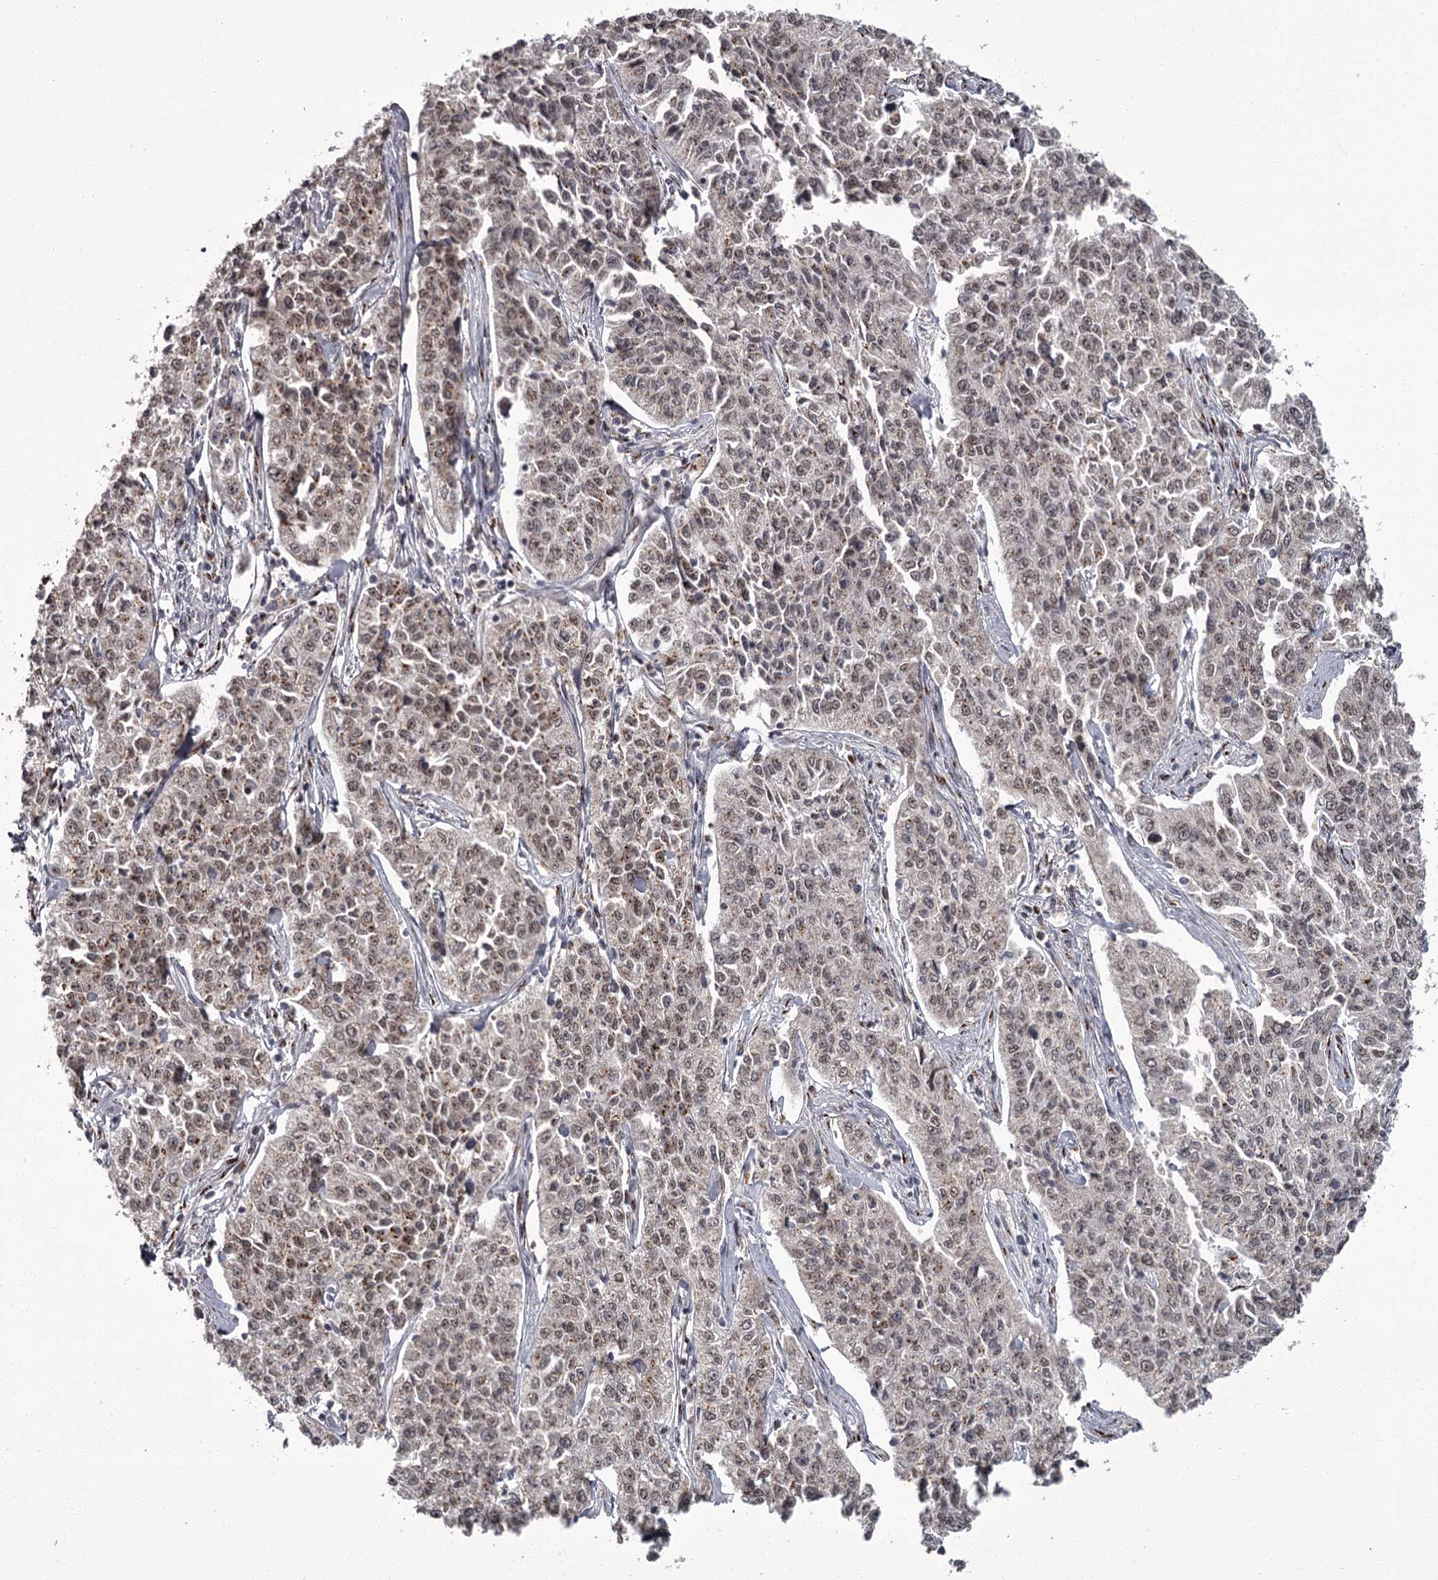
{"staining": {"intensity": "moderate", "quantity": "25%-75%", "location": "nuclear"}, "tissue": "cervical cancer", "cell_type": "Tumor cells", "image_type": "cancer", "snomed": [{"axis": "morphology", "description": "Squamous cell carcinoma, NOS"}, {"axis": "topography", "description": "Cervix"}], "caption": "DAB (3,3'-diaminobenzidine) immunohistochemical staining of cervical squamous cell carcinoma reveals moderate nuclear protein positivity in about 25%-75% of tumor cells. Nuclei are stained in blue.", "gene": "CEP83", "patient": {"sex": "female", "age": 35}}